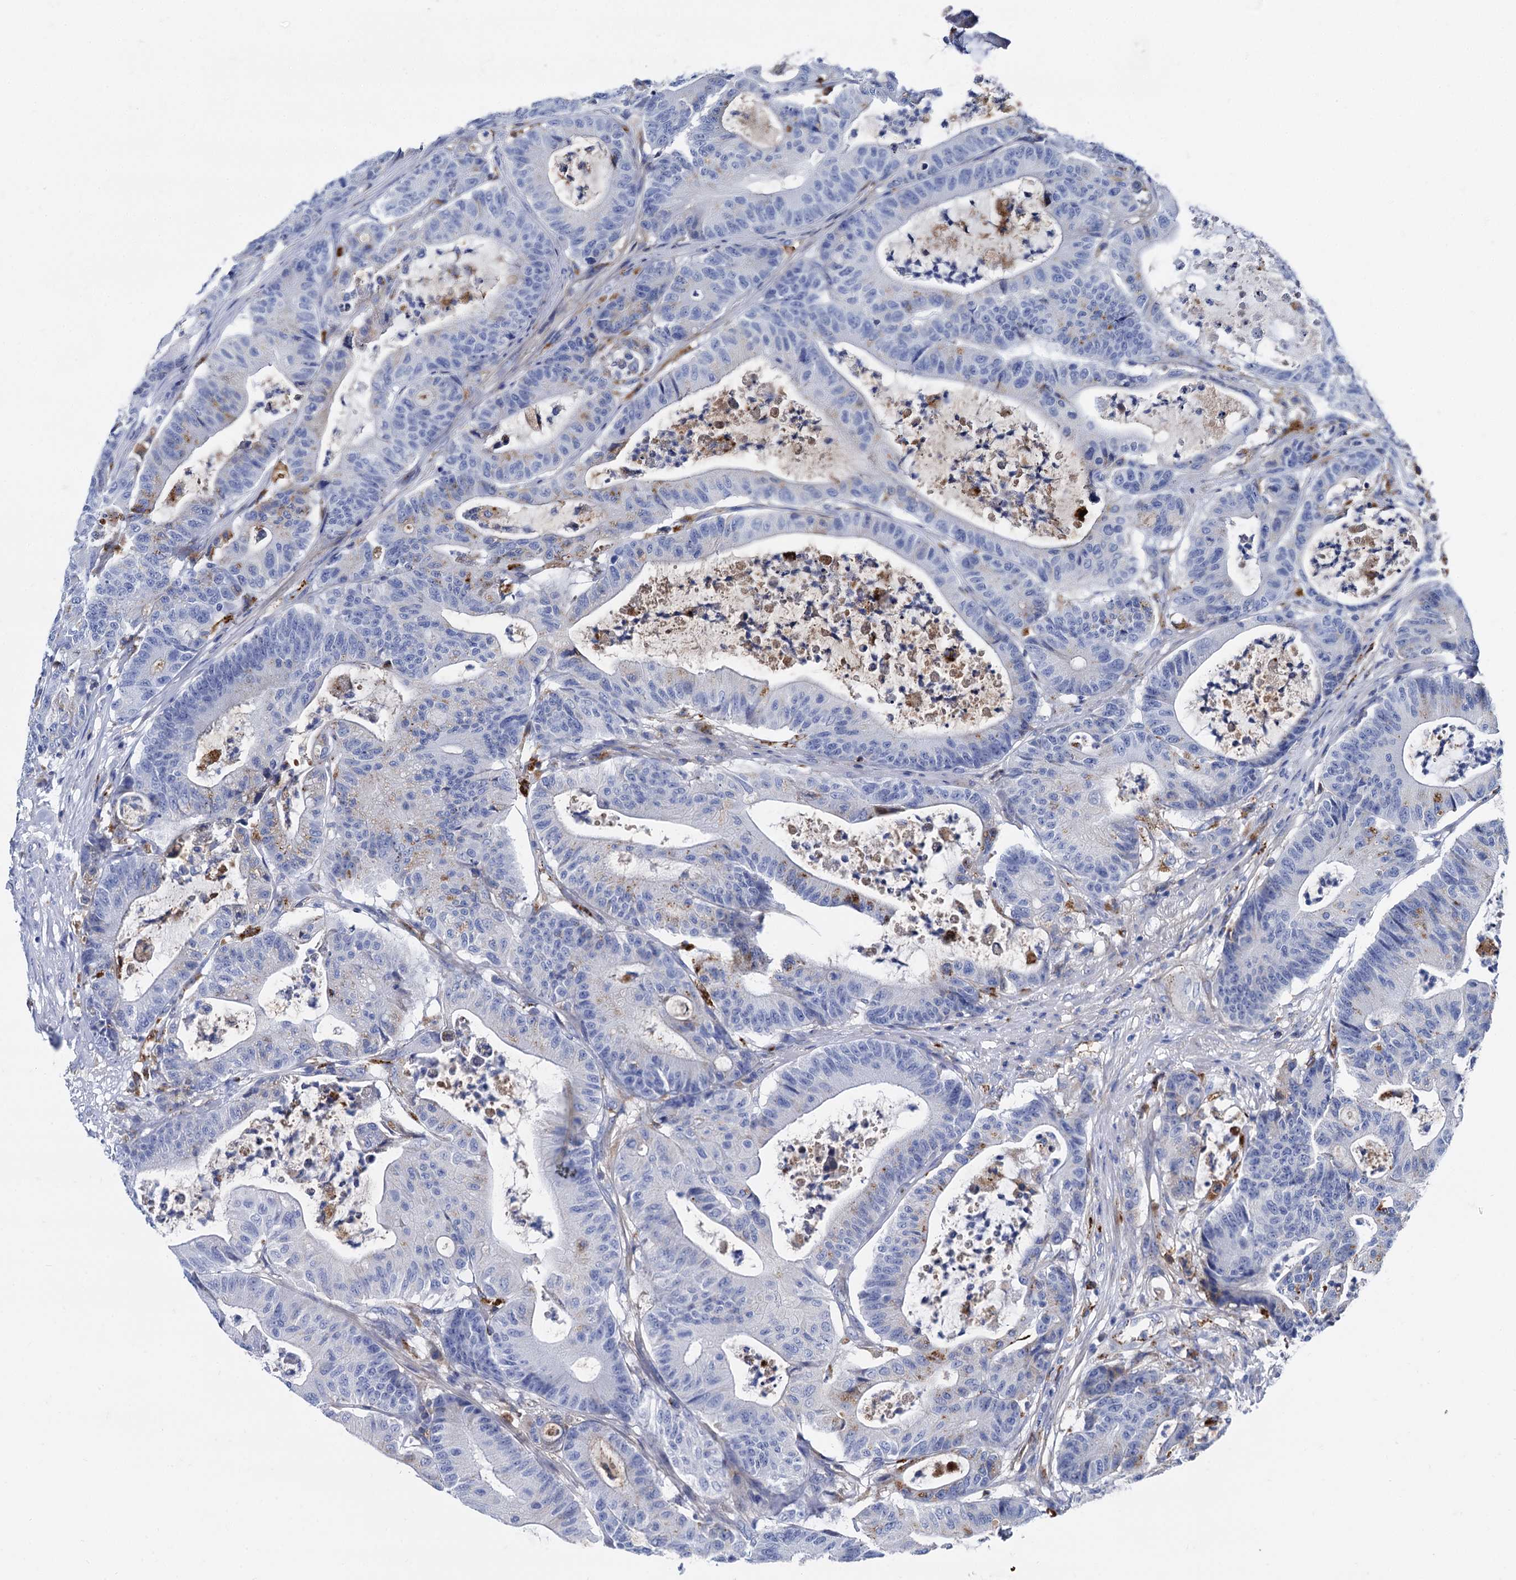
{"staining": {"intensity": "negative", "quantity": "none", "location": "none"}, "tissue": "colorectal cancer", "cell_type": "Tumor cells", "image_type": "cancer", "snomed": [{"axis": "morphology", "description": "Adenocarcinoma, NOS"}, {"axis": "topography", "description": "Rectum"}], "caption": "DAB immunohistochemical staining of human adenocarcinoma (colorectal) exhibits no significant positivity in tumor cells. (DAB immunohistochemistry (IHC) with hematoxylin counter stain).", "gene": "APOD", "patient": {"sex": "male", "age": 63}}